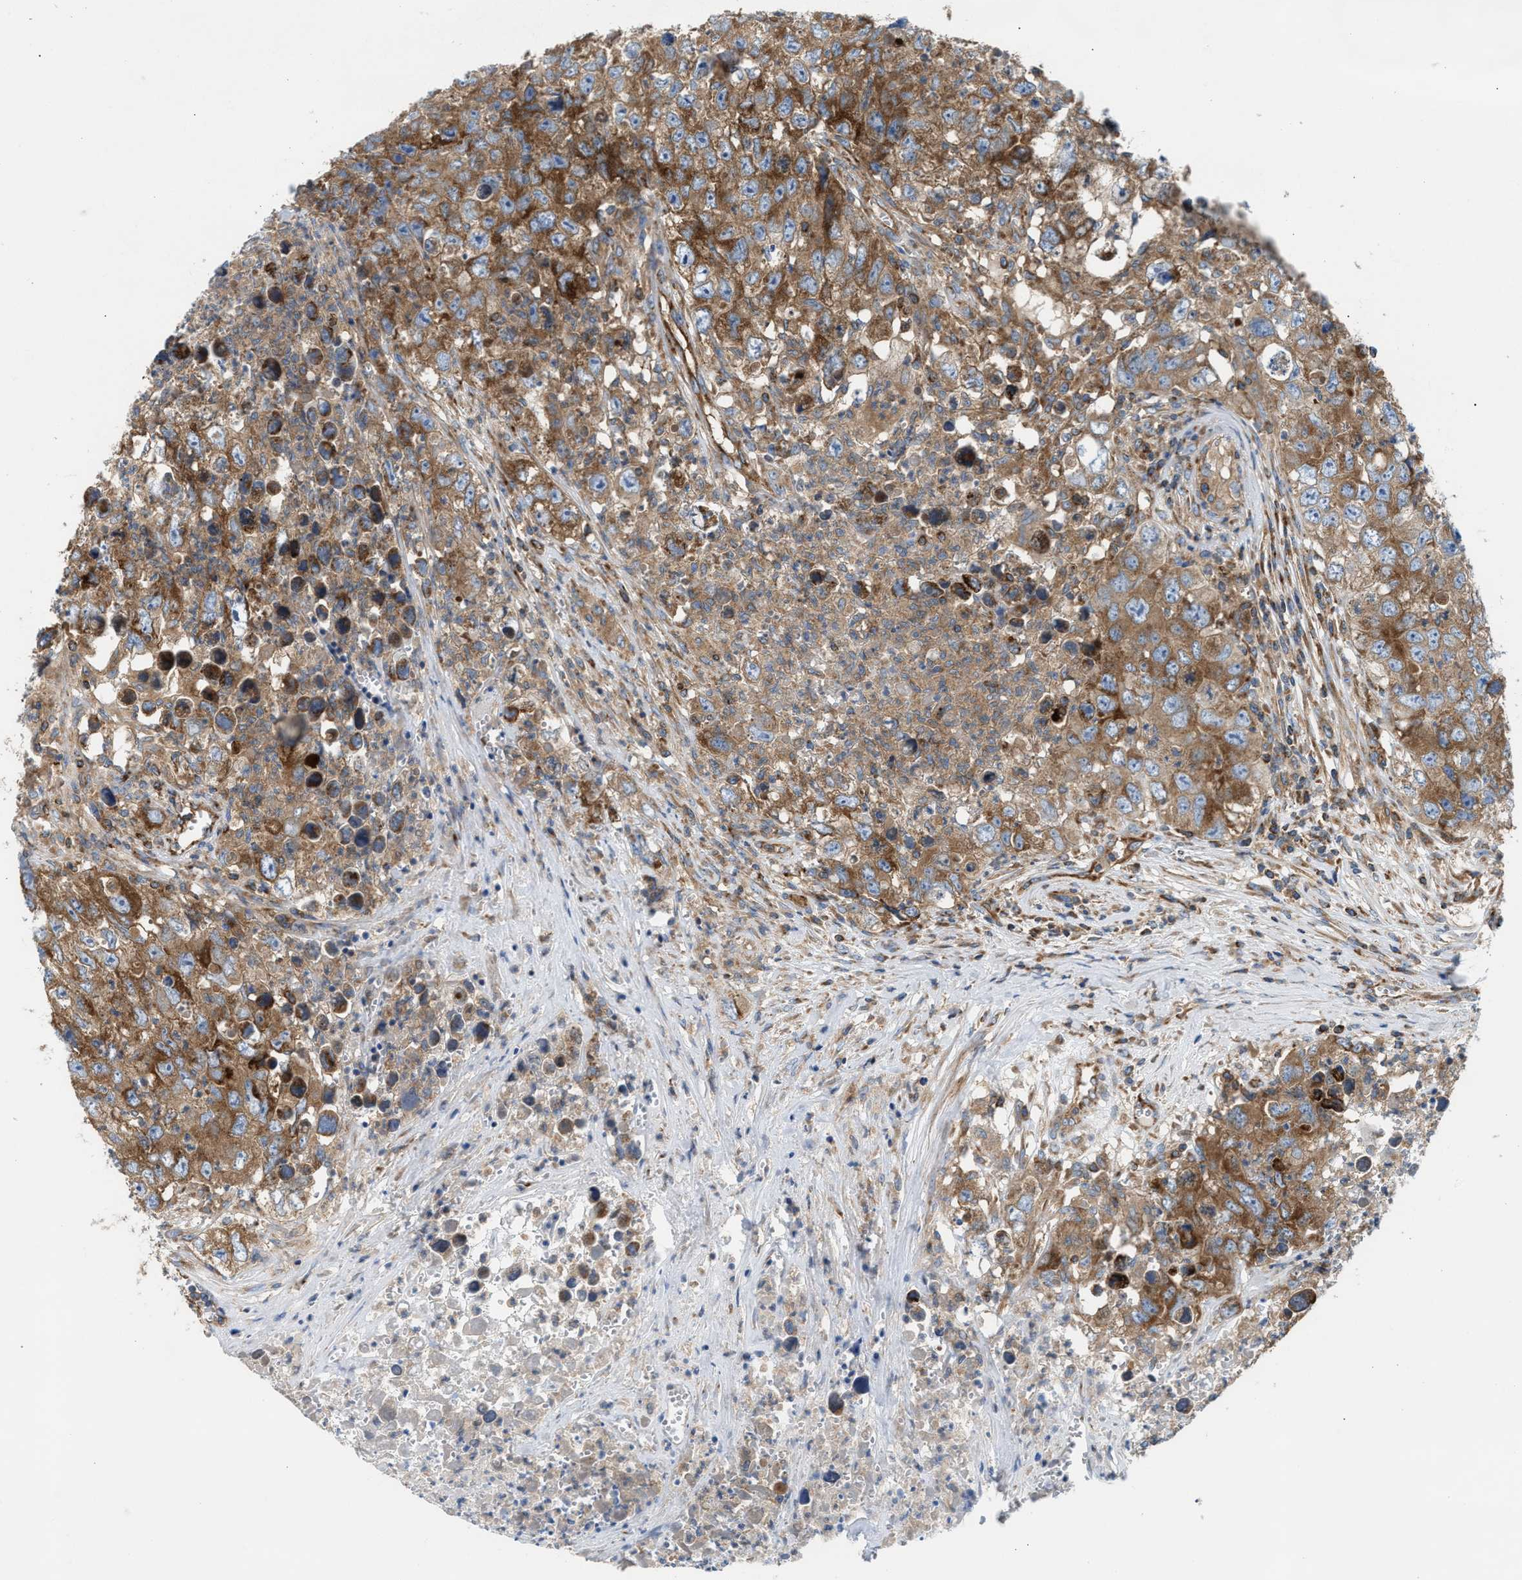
{"staining": {"intensity": "moderate", "quantity": ">75%", "location": "cytoplasmic/membranous"}, "tissue": "testis cancer", "cell_type": "Tumor cells", "image_type": "cancer", "snomed": [{"axis": "morphology", "description": "Seminoma, NOS"}, {"axis": "morphology", "description": "Carcinoma, Embryonal, NOS"}, {"axis": "topography", "description": "Testis"}], "caption": "Testis cancer tissue reveals moderate cytoplasmic/membranous staining in approximately >75% of tumor cells", "gene": "TBC1D15", "patient": {"sex": "male", "age": 43}}